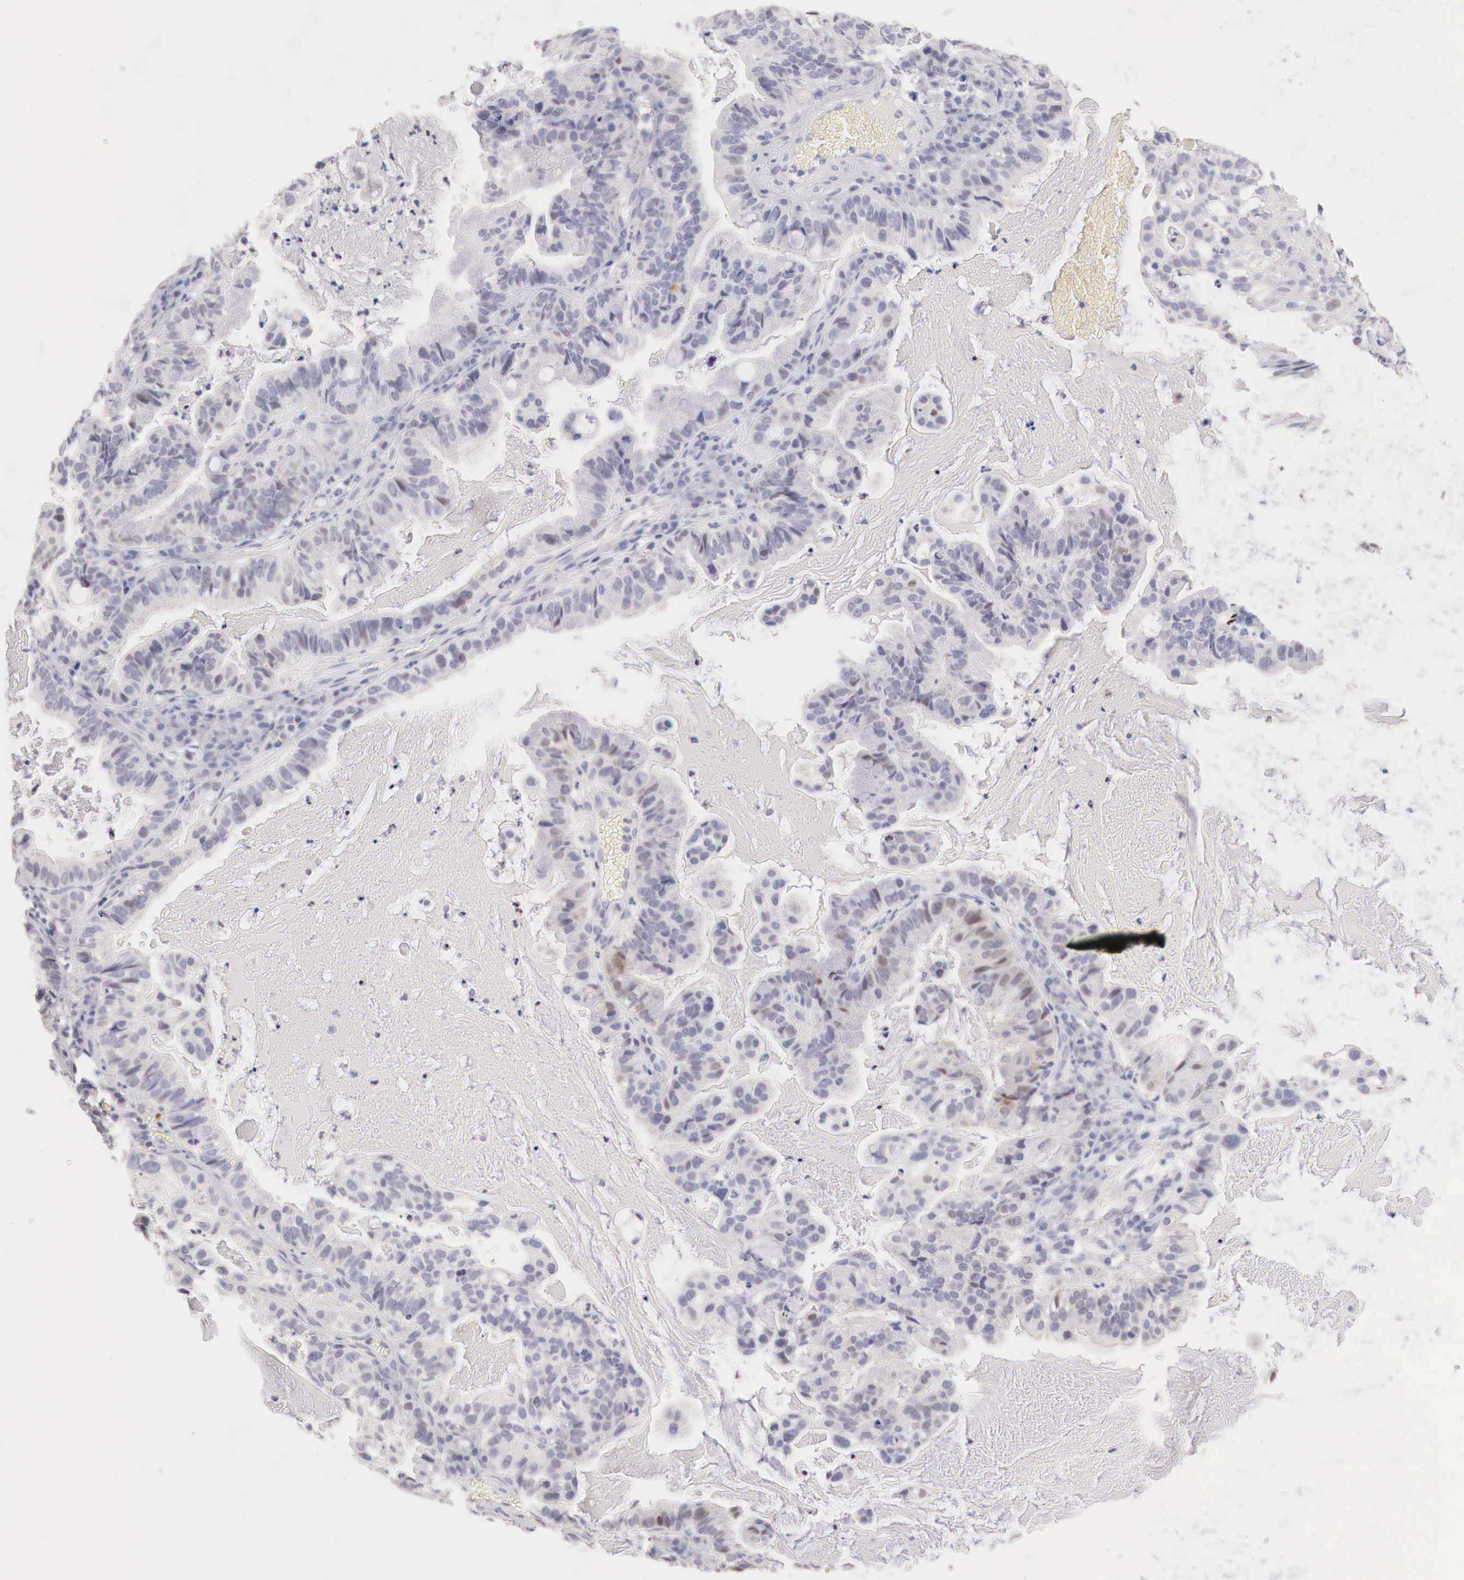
{"staining": {"intensity": "weak", "quantity": "<25%", "location": "nuclear"}, "tissue": "cervical cancer", "cell_type": "Tumor cells", "image_type": "cancer", "snomed": [{"axis": "morphology", "description": "Adenocarcinoma, NOS"}, {"axis": "topography", "description": "Cervix"}], "caption": "Immunohistochemistry histopathology image of cervical cancer stained for a protein (brown), which demonstrates no expression in tumor cells. (Immunohistochemistry (ihc), brightfield microscopy, high magnification).", "gene": "ITIH6", "patient": {"sex": "female", "age": 41}}